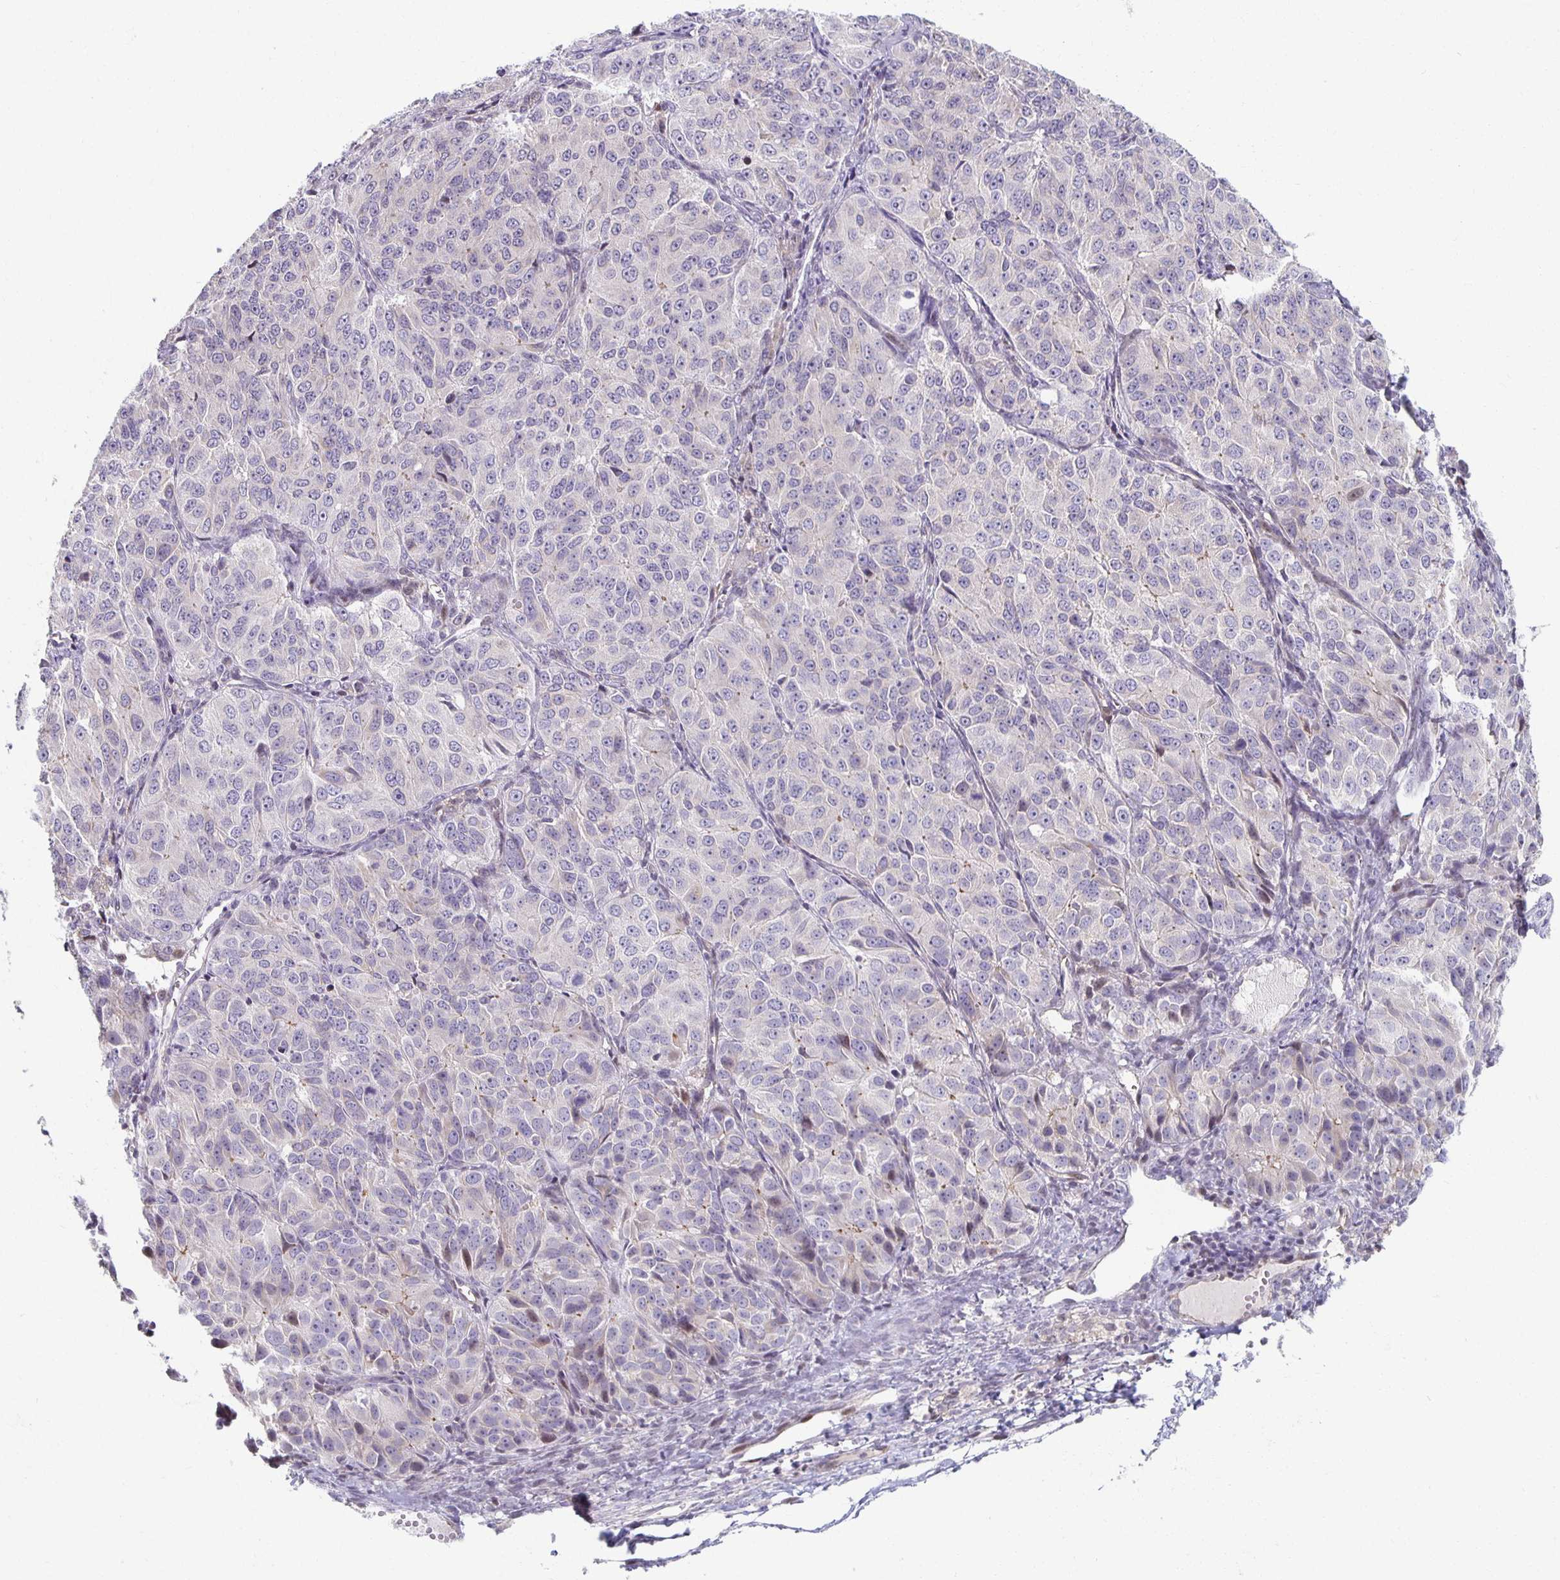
{"staining": {"intensity": "negative", "quantity": "none", "location": "none"}, "tissue": "ovarian cancer", "cell_type": "Tumor cells", "image_type": "cancer", "snomed": [{"axis": "morphology", "description": "Carcinoma, endometroid"}, {"axis": "topography", "description": "Ovary"}], "caption": "High power microscopy photomicrograph of an immunohistochemistry (IHC) histopathology image of endometroid carcinoma (ovarian), revealing no significant expression in tumor cells.", "gene": "HCFC1R1", "patient": {"sex": "female", "age": 51}}